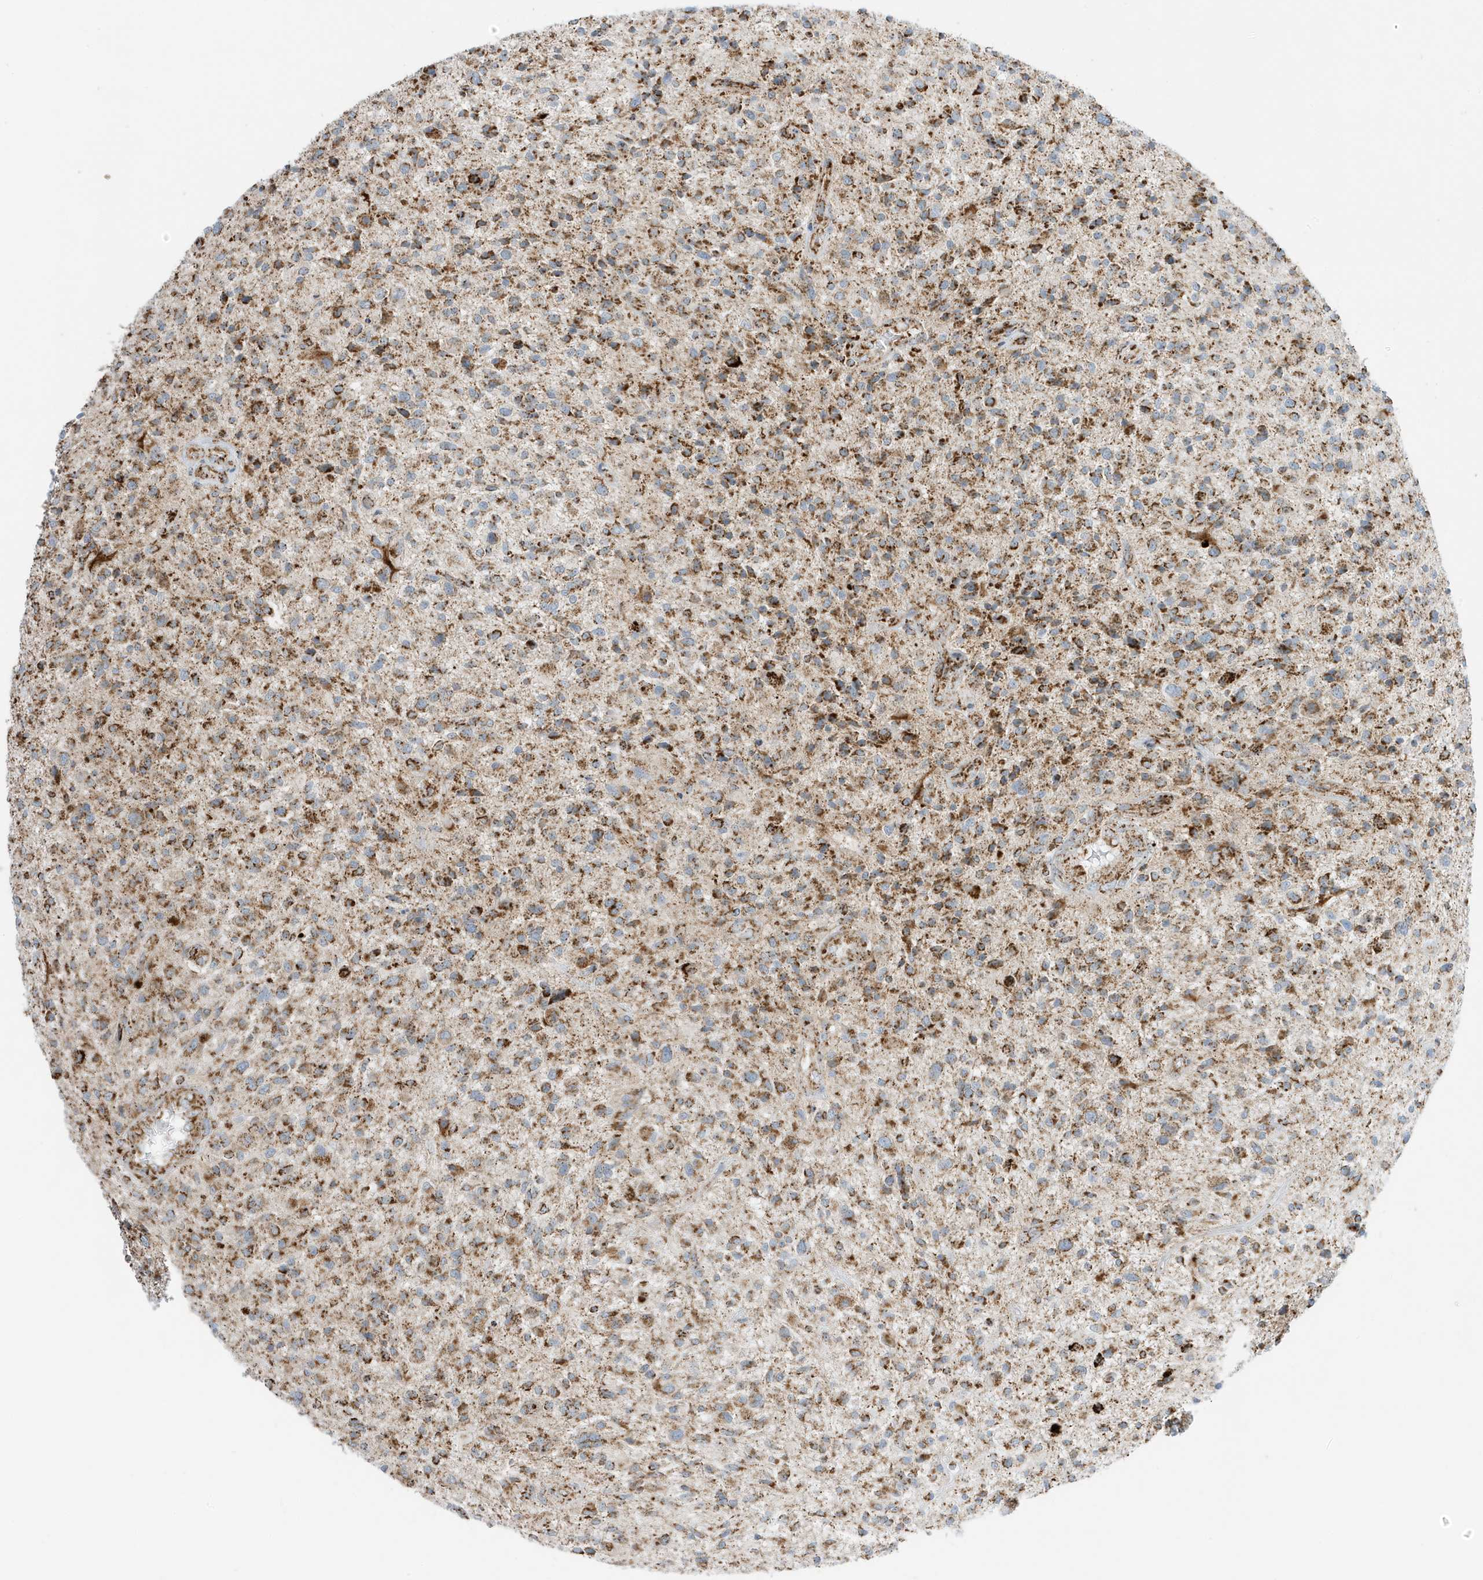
{"staining": {"intensity": "moderate", "quantity": ">75%", "location": "cytoplasmic/membranous"}, "tissue": "glioma", "cell_type": "Tumor cells", "image_type": "cancer", "snomed": [{"axis": "morphology", "description": "Glioma, malignant, High grade"}, {"axis": "topography", "description": "Brain"}], "caption": "Protein staining of high-grade glioma (malignant) tissue shows moderate cytoplasmic/membranous positivity in about >75% of tumor cells. Nuclei are stained in blue.", "gene": "ATP5ME", "patient": {"sex": "male", "age": 47}}